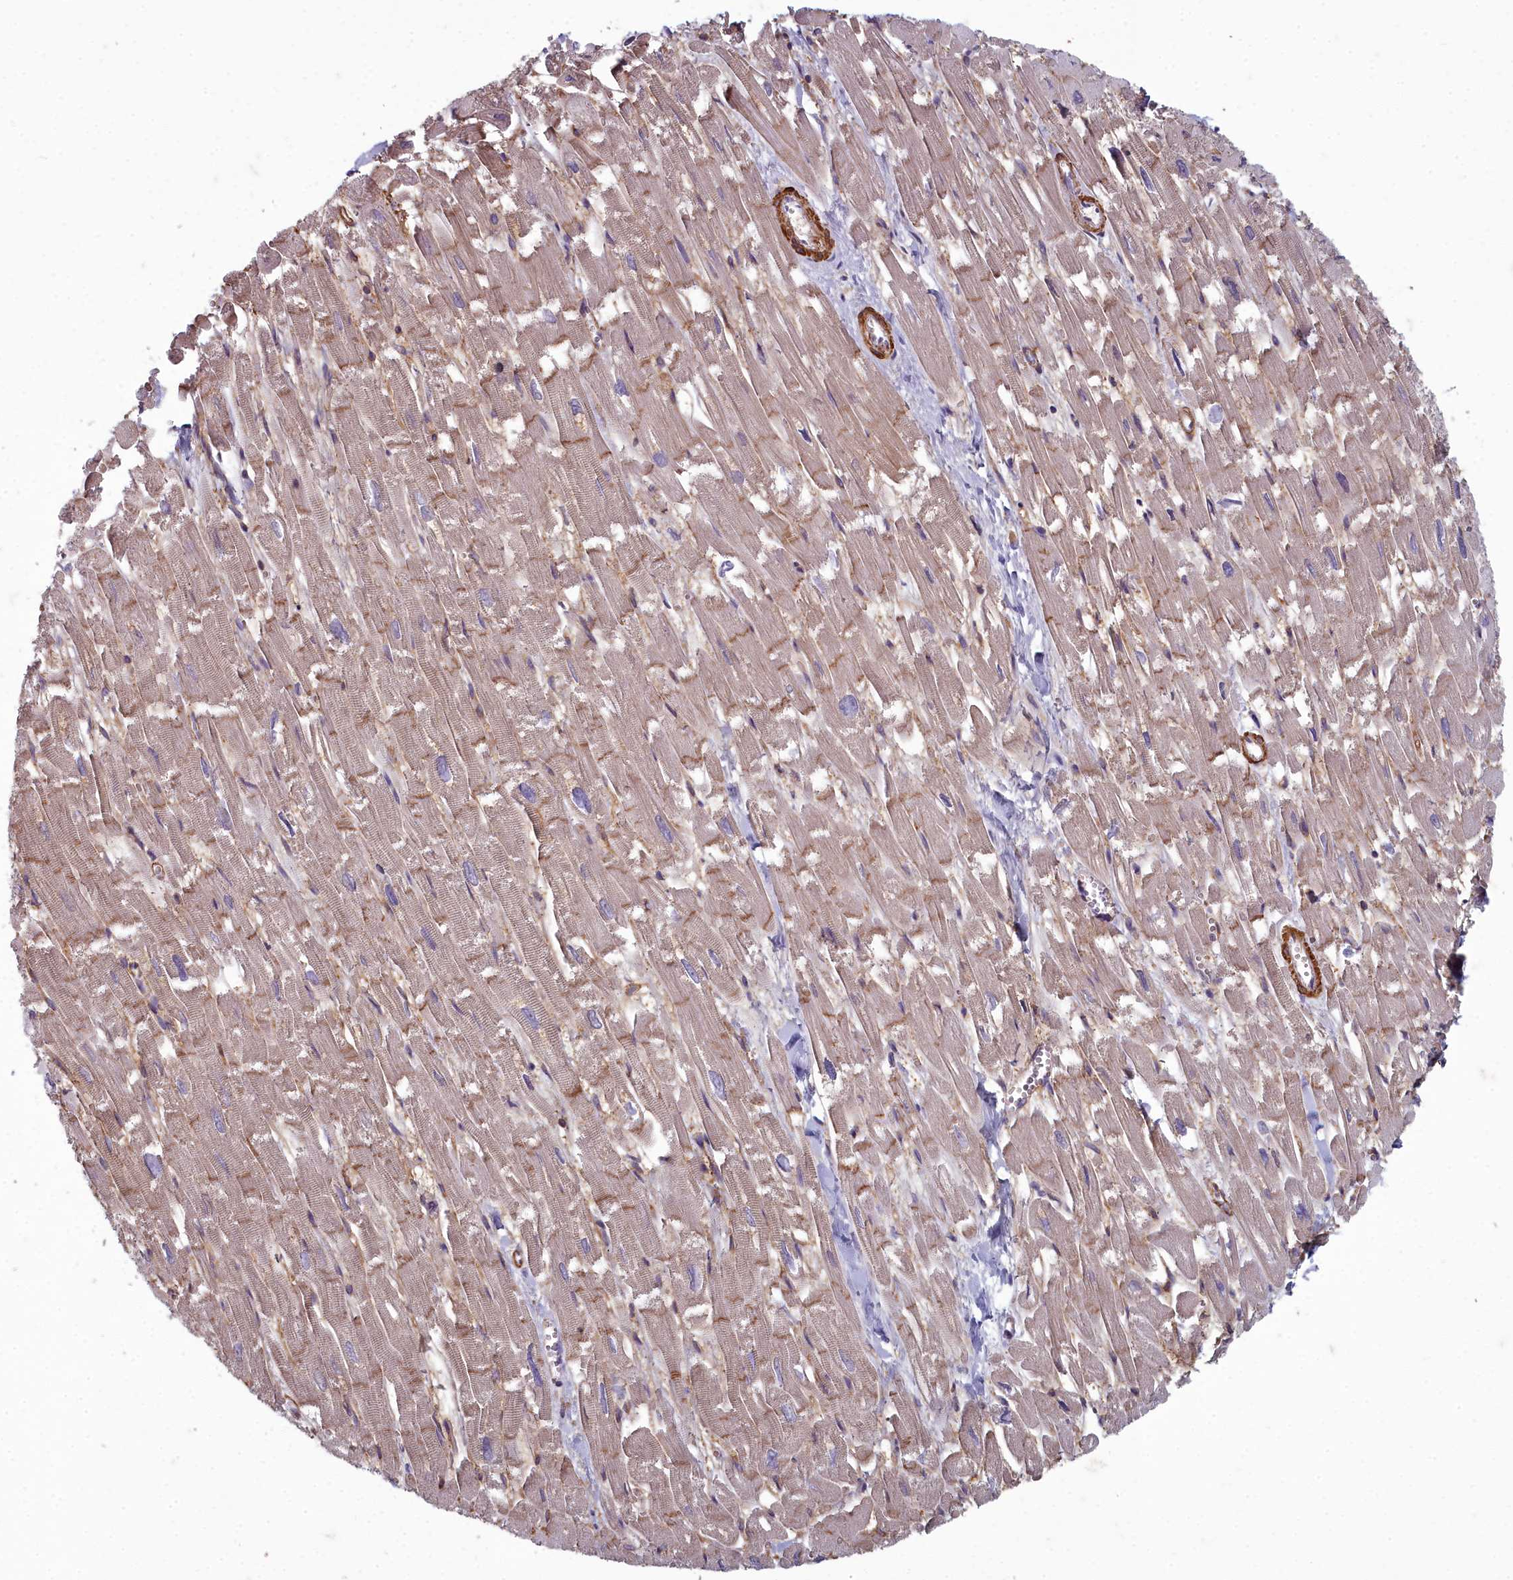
{"staining": {"intensity": "moderate", "quantity": "25%-75%", "location": "cytoplasmic/membranous"}, "tissue": "heart muscle", "cell_type": "Cardiomyocytes", "image_type": "normal", "snomed": [{"axis": "morphology", "description": "Normal tissue, NOS"}, {"axis": "topography", "description": "Heart"}], "caption": "The immunohistochemical stain highlights moderate cytoplasmic/membranous expression in cardiomyocytes of unremarkable heart muscle.", "gene": "ZNF626", "patient": {"sex": "male", "age": 54}}